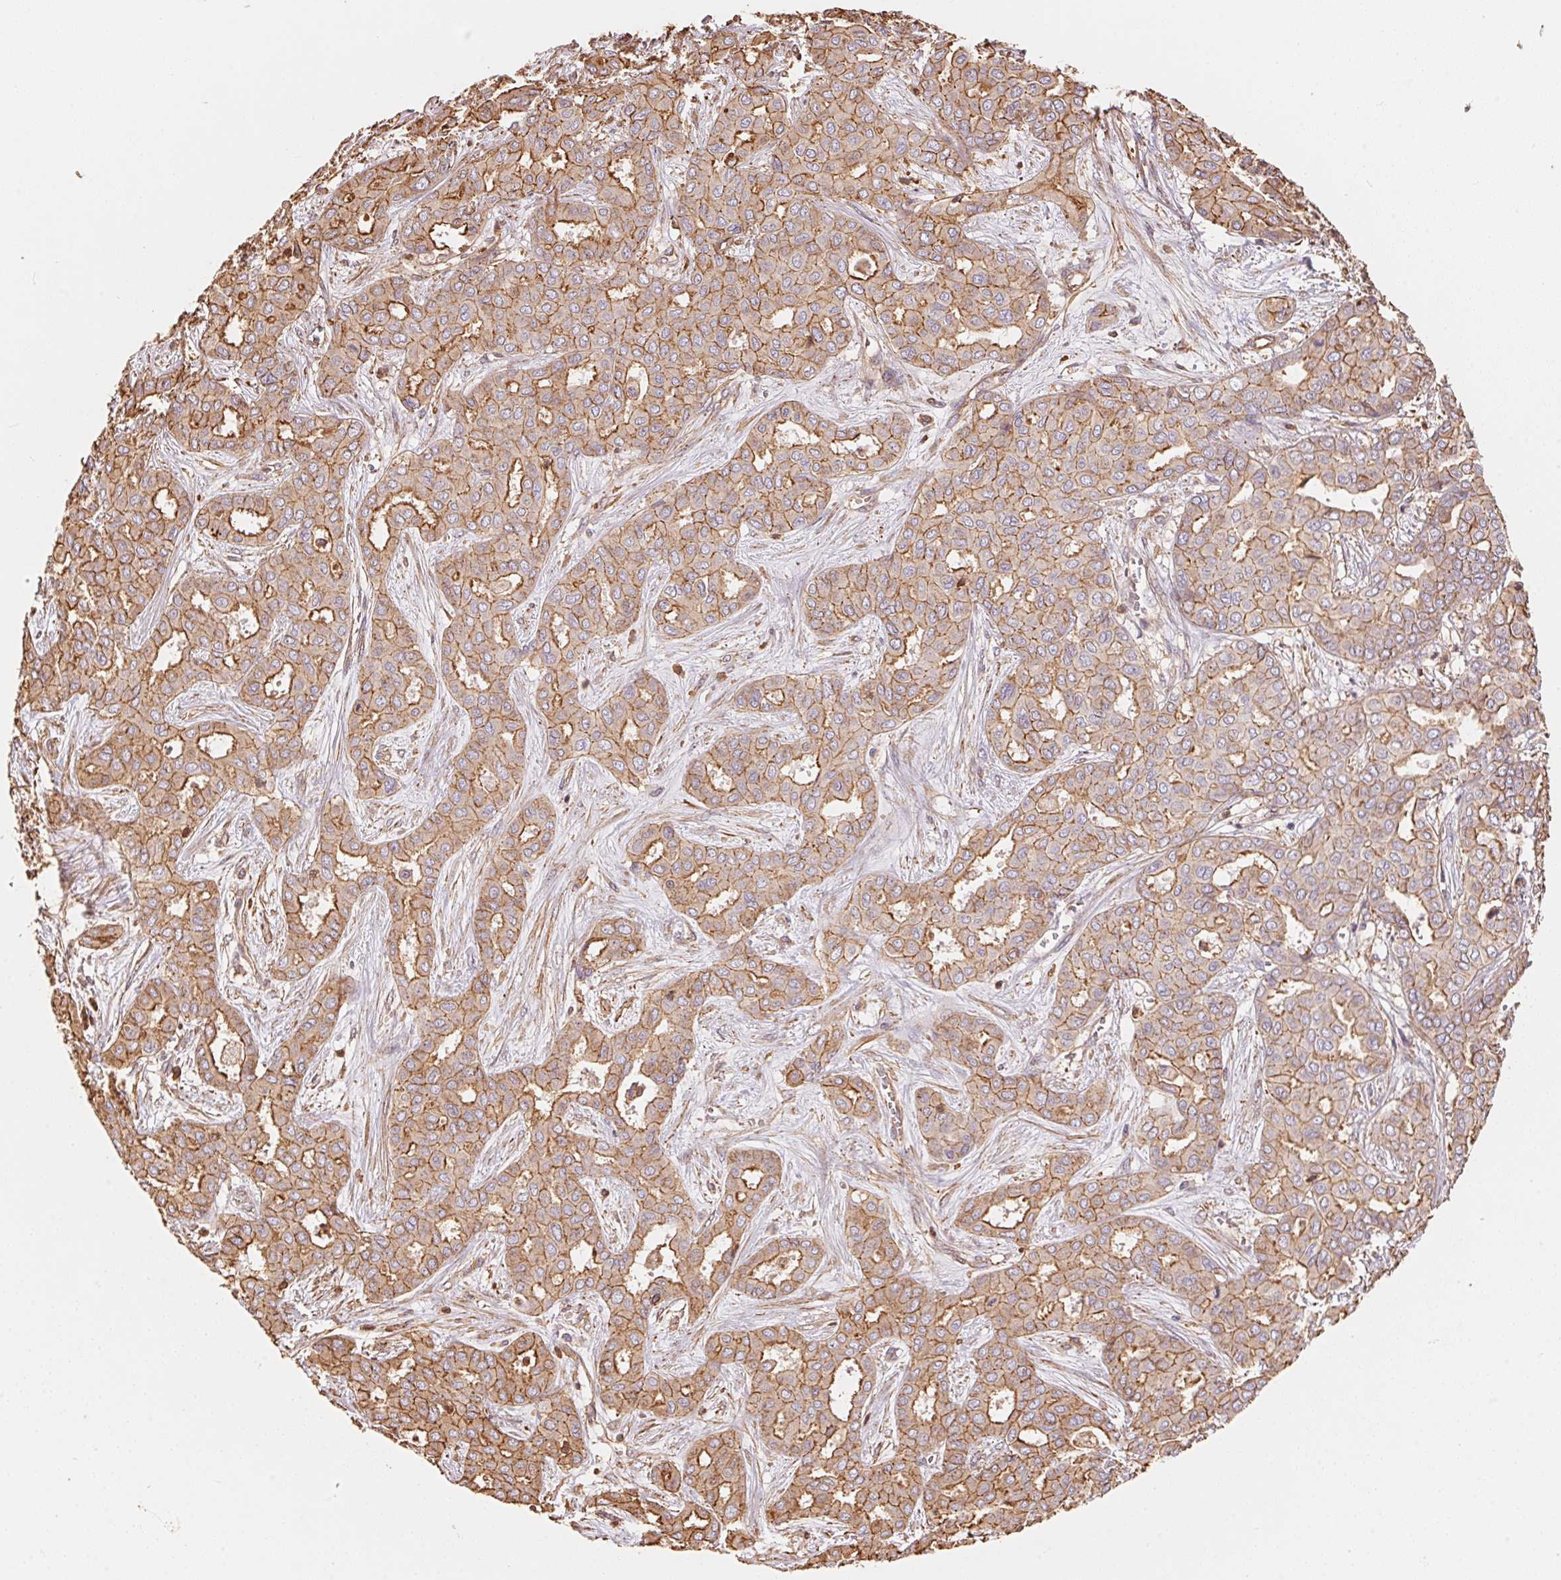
{"staining": {"intensity": "moderate", "quantity": ">75%", "location": "cytoplasmic/membranous"}, "tissue": "liver cancer", "cell_type": "Tumor cells", "image_type": "cancer", "snomed": [{"axis": "morphology", "description": "Cholangiocarcinoma"}, {"axis": "topography", "description": "Liver"}], "caption": "Immunohistochemical staining of liver cancer demonstrates medium levels of moderate cytoplasmic/membranous expression in about >75% of tumor cells.", "gene": "FRAS1", "patient": {"sex": "female", "age": 64}}